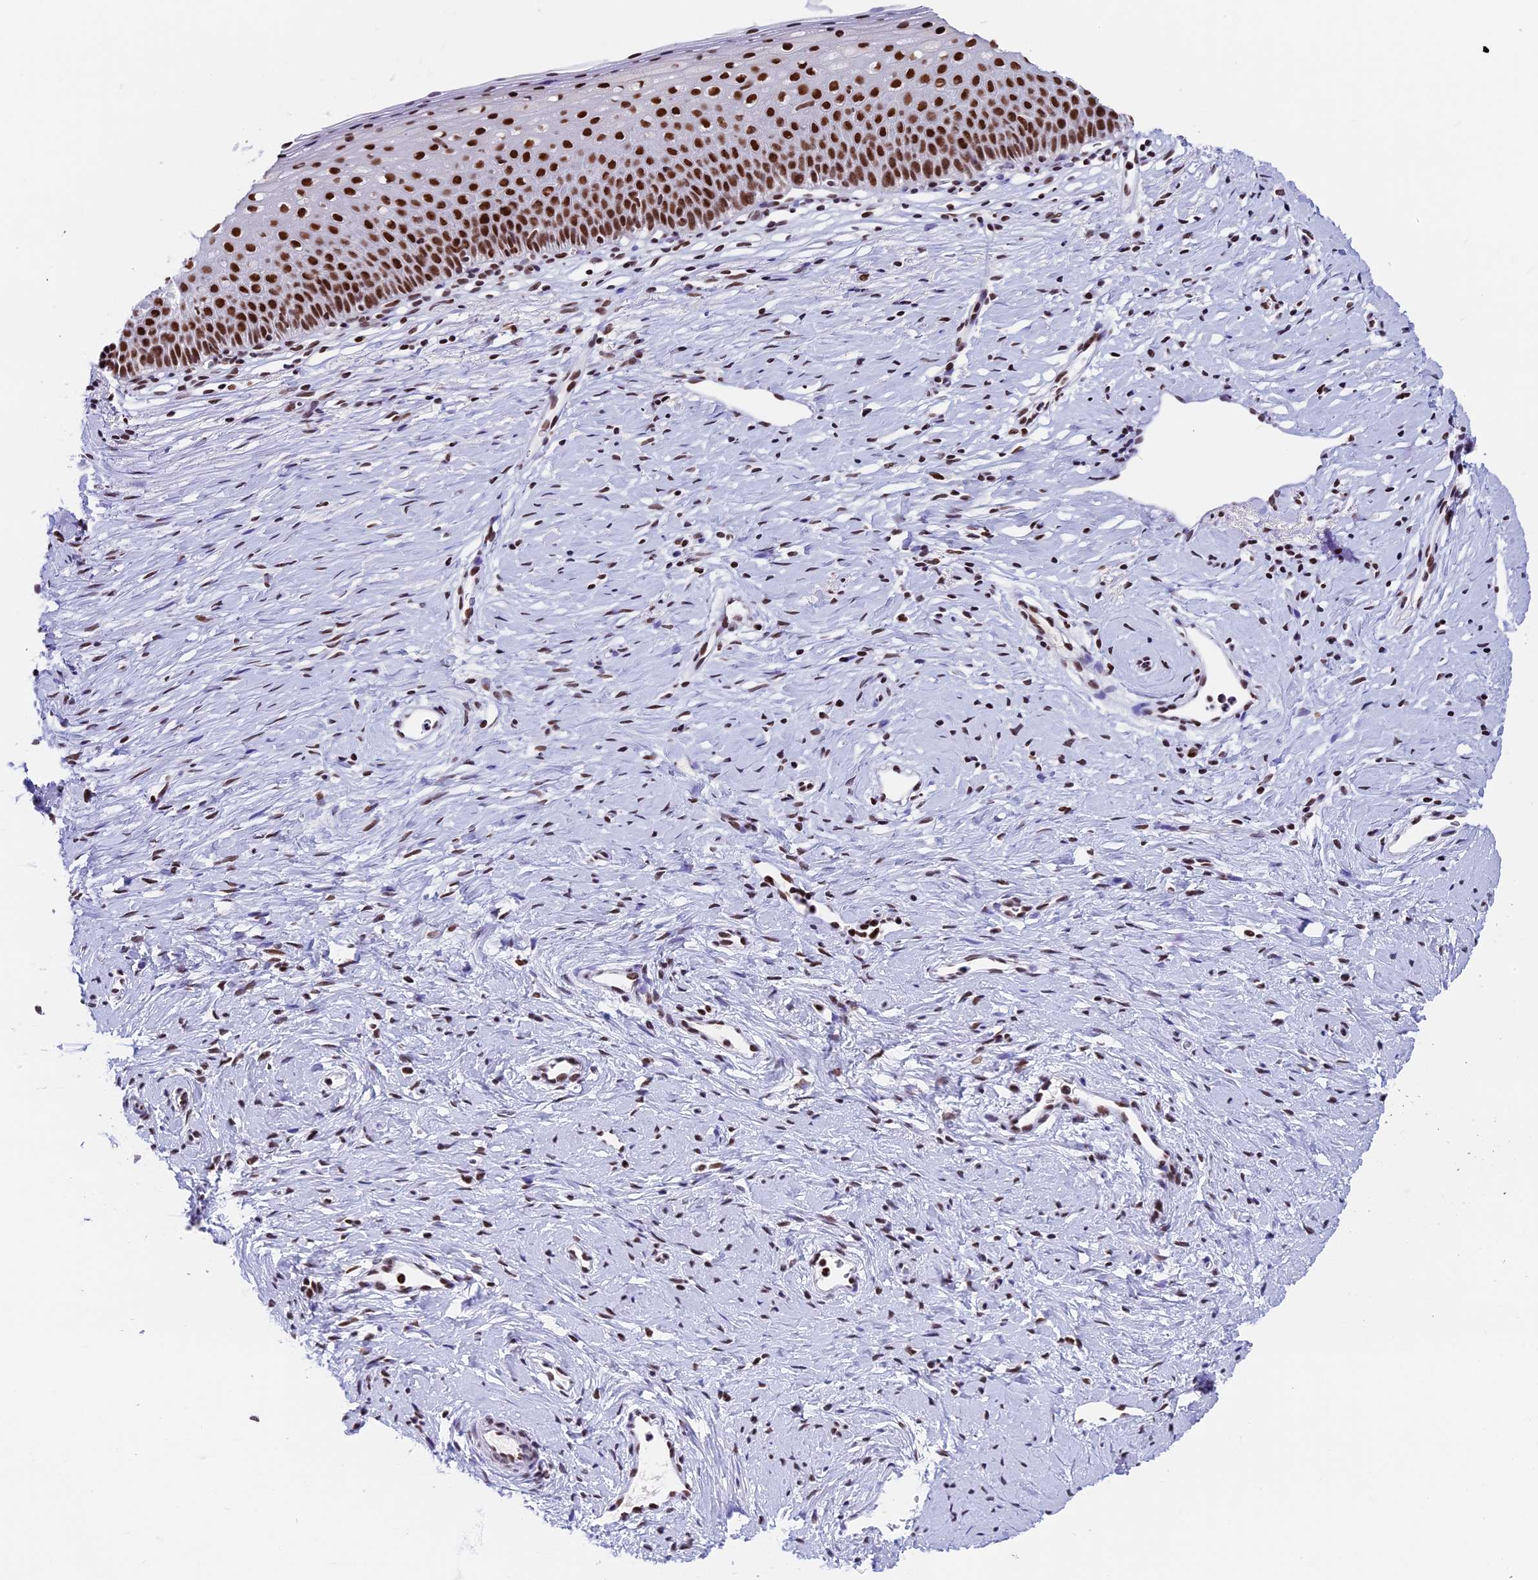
{"staining": {"intensity": "strong", "quantity": ">75%", "location": "nuclear"}, "tissue": "cervix", "cell_type": "Glandular cells", "image_type": "normal", "snomed": [{"axis": "morphology", "description": "Normal tissue, NOS"}, {"axis": "topography", "description": "Cervix"}], "caption": "Cervix stained with IHC exhibits strong nuclear expression in approximately >75% of glandular cells. The staining was performed using DAB, with brown indicating positive protein expression. Nuclei are stained blue with hematoxylin.", "gene": "SBNO1", "patient": {"sex": "female", "age": 36}}